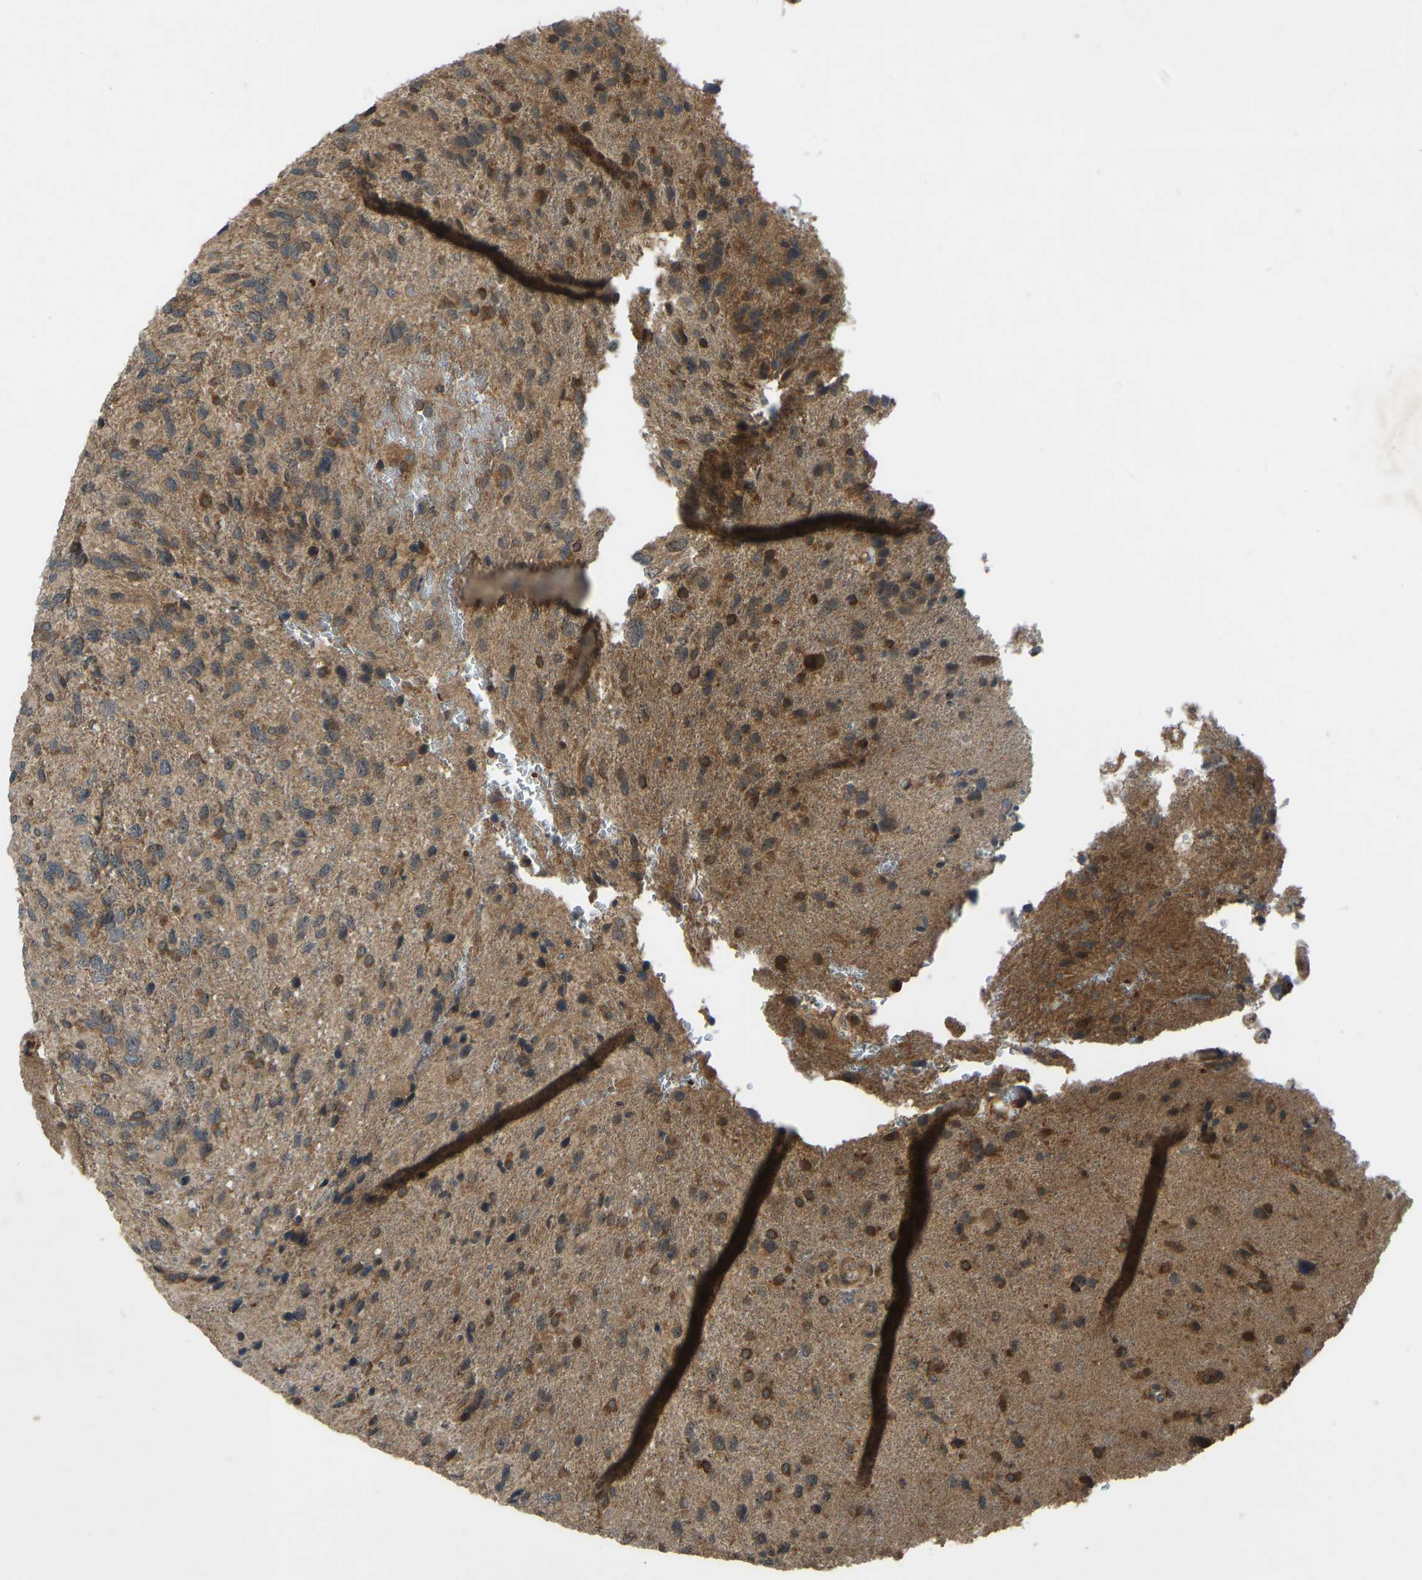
{"staining": {"intensity": "moderate", "quantity": "25%-75%", "location": "cytoplasmic/membranous"}, "tissue": "glioma", "cell_type": "Tumor cells", "image_type": "cancer", "snomed": [{"axis": "morphology", "description": "Glioma, malignant, High grade"}, {"axis": "topography", "description": "Brain"}], "caption": "About 25%-75% of tumor cells in glioma display moderate cytoplasmic/membranous protein staining as visualized by brown immunohistochemical staining.", "gene": "ZNF71", "patient": {"sex": "female", "age": 58}}